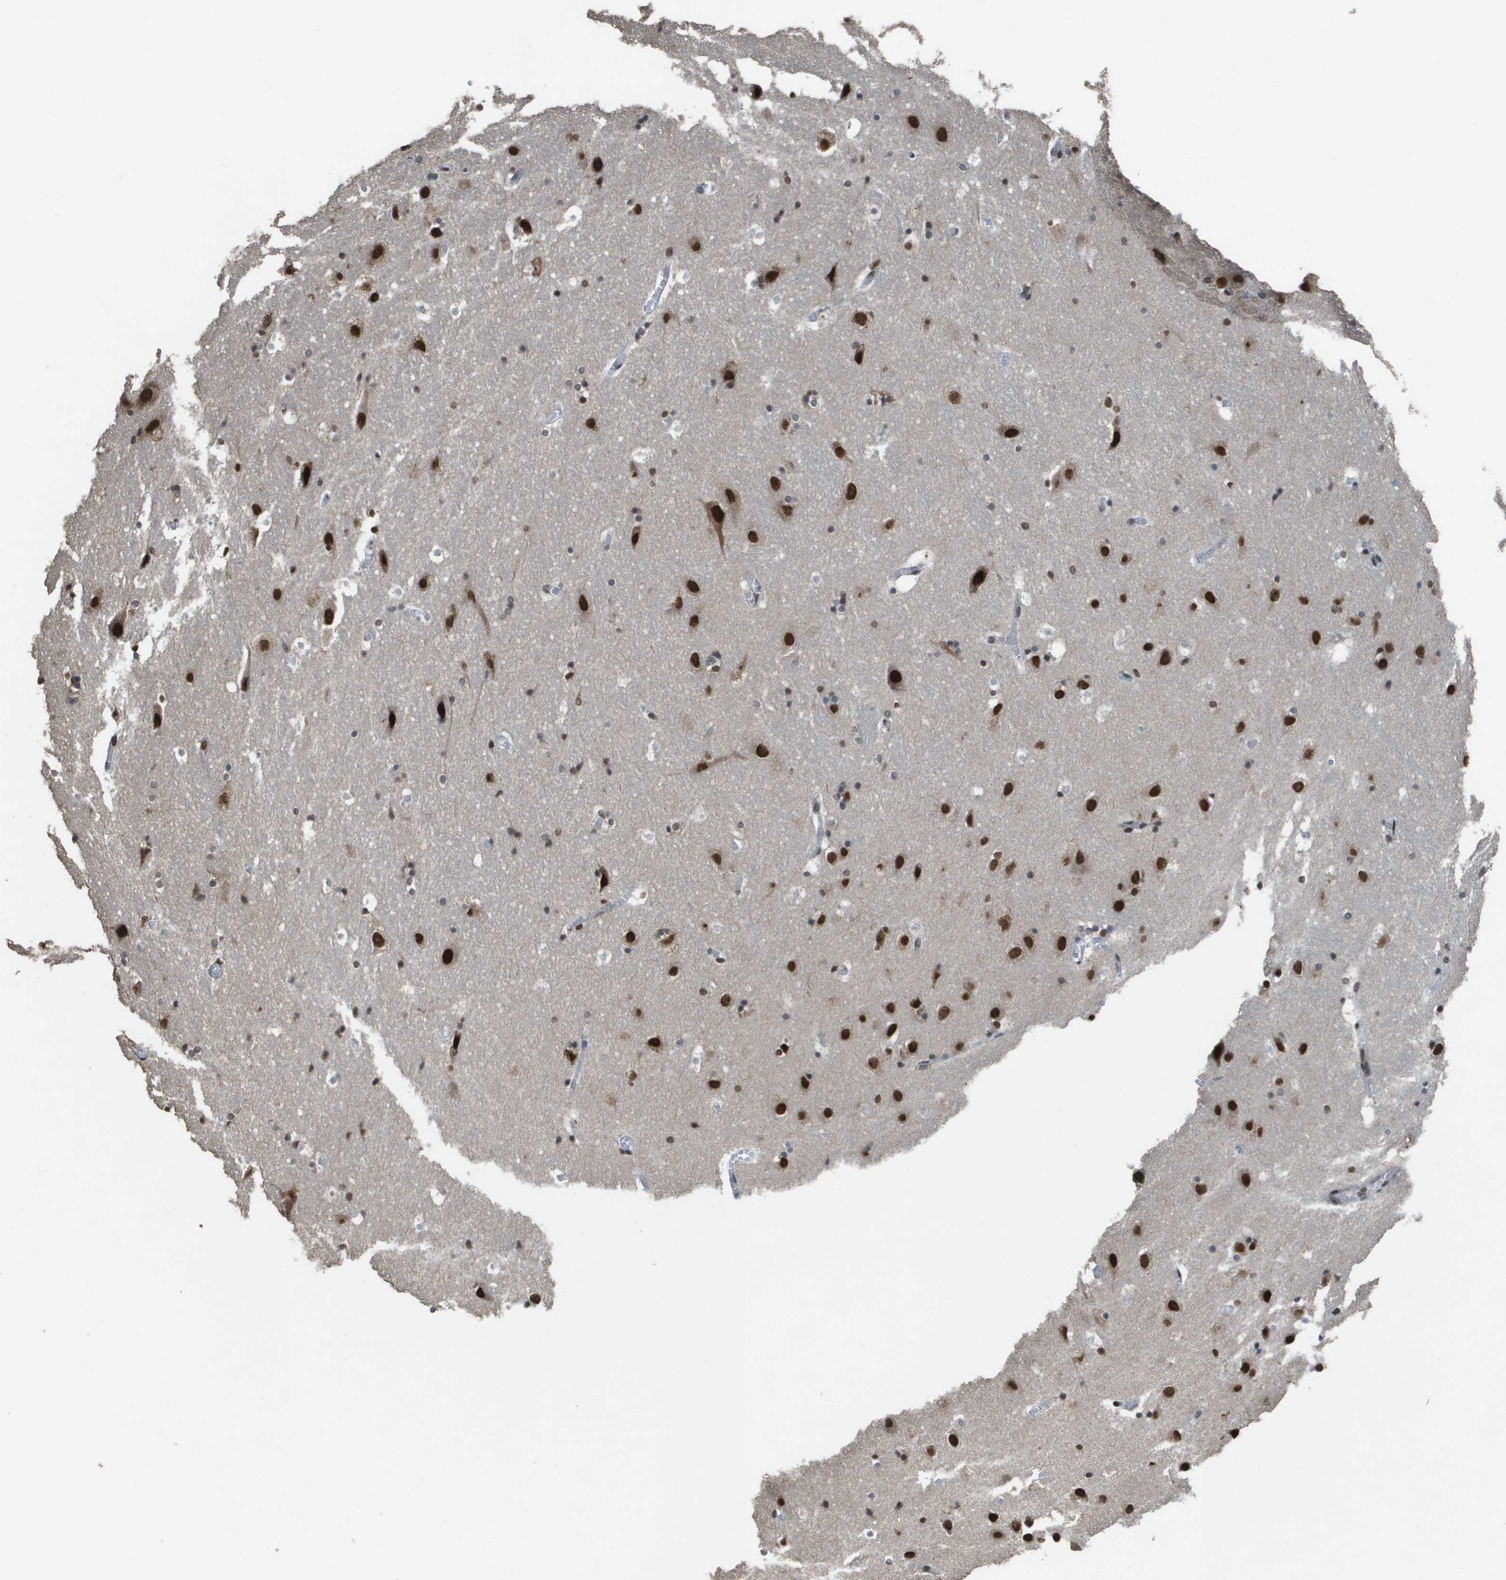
{"staining": {"intensity": "moderate", "quantity": "<25%", "location": "nuclear"}, "tissue": "hippocampus", "cell_type": "Glial cells", "image_type": "normal", "snomed": [{"axis": "morphology", "description": "Normal tissue, NOS"}, {"axis": "topography", "description": "Hippocampus"}], "caption": "Protein staining of unremarkable hippocampus displays moderate nuclear staining in about <25% of glial cells.", "gene": "KAT5", "patient": {"sex": "male", "age": 45}}